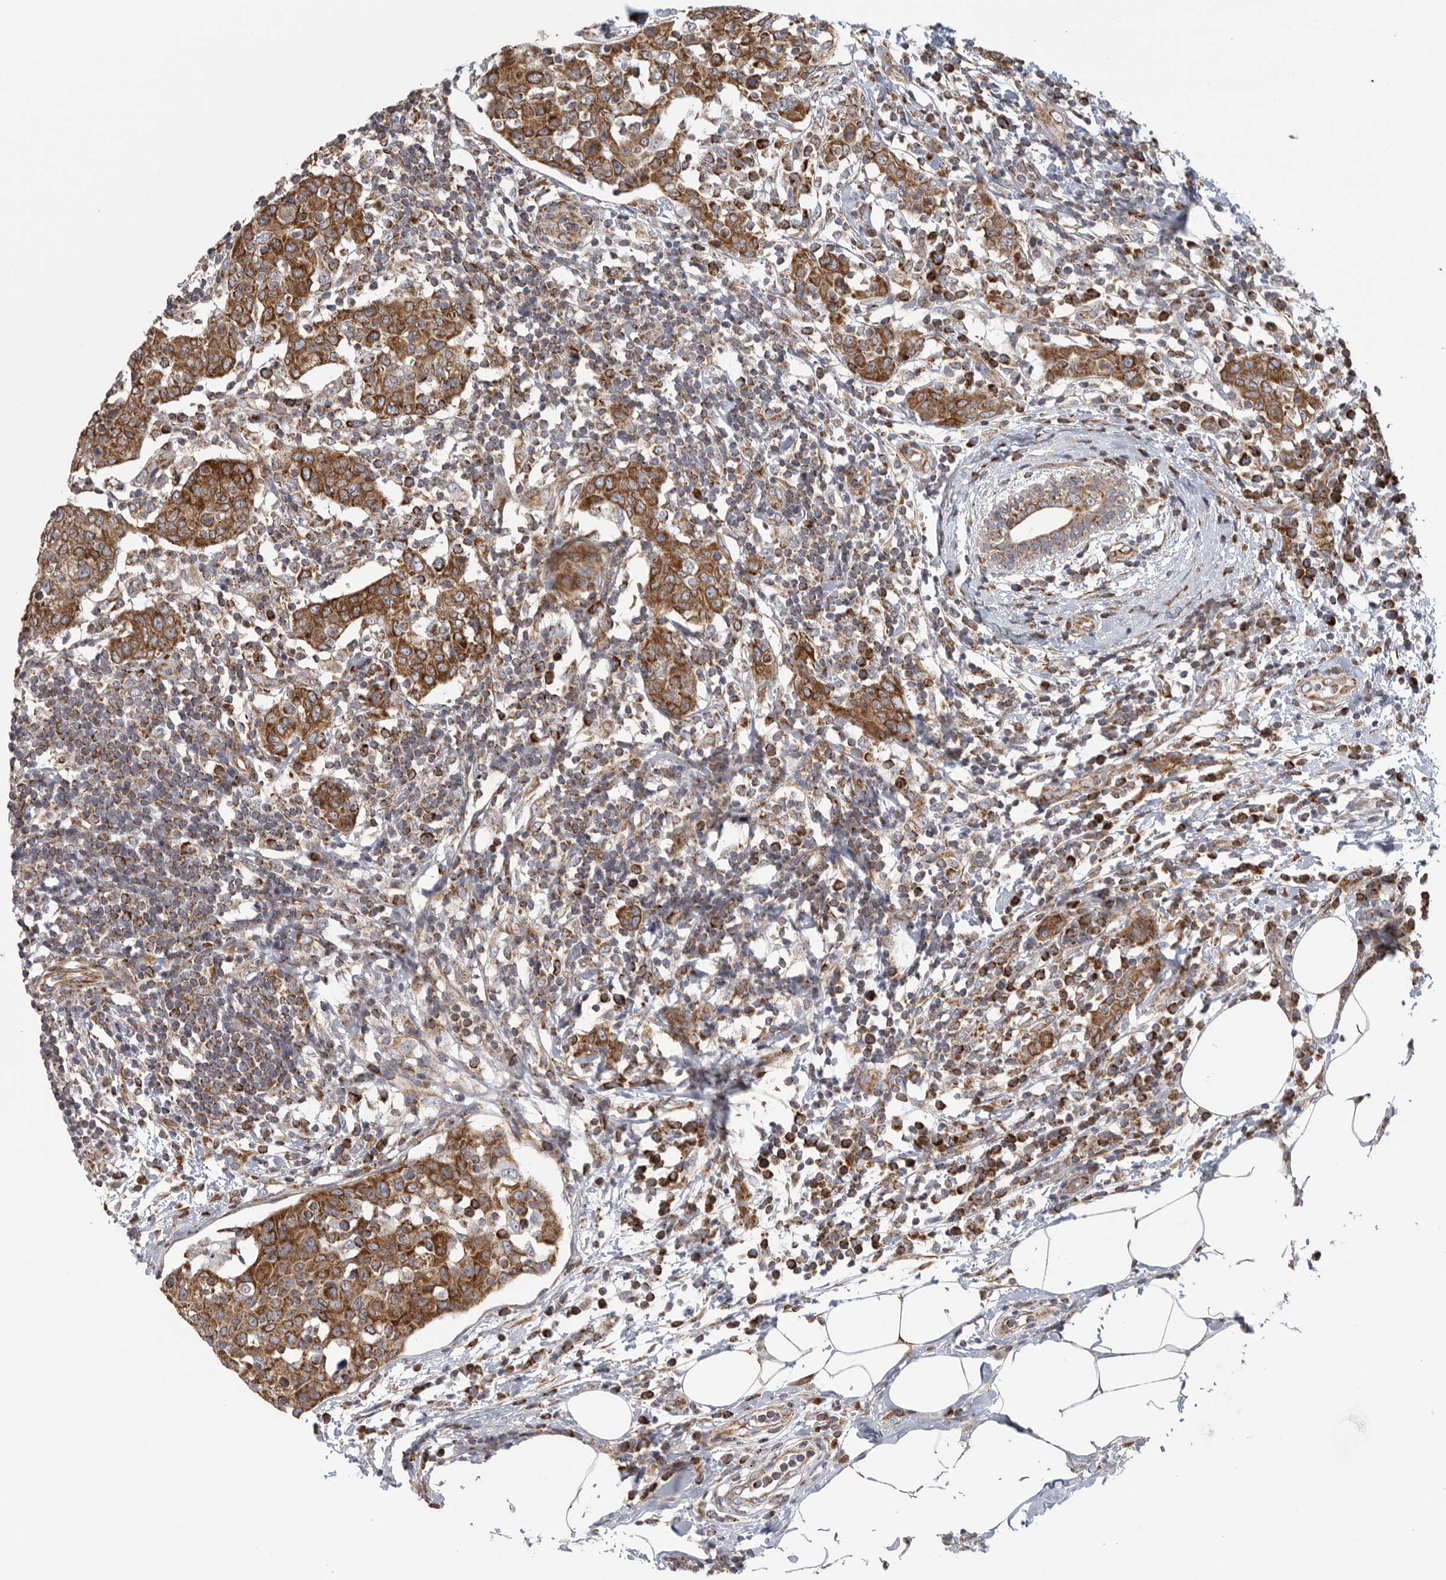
{"staining": {"intensity": "strong", "quantity": ">75%", "location": "cytoplasmic/membranous"}, "tissue": "breast cancer", "cell_type": "Tumor cells", "image_type": "cancer", "snomed": [{"axis": "morphology", "description": "Normal tissue, NOS"}, {"axis": "morphology", "description": "Duct carcinoma"}, {"axis": "topography", "description": "Breast"}], "caption": "A high-resolution histopathology image shows immunohistochemistry (IHC) staining of invasive ductal carcinoma (breast), which displays strong cytoplasmic/membranous positivity in approximately >75% of tumor cells.", "gene": "FKBP8", "patient": {"sex": "female", "age": 37}}